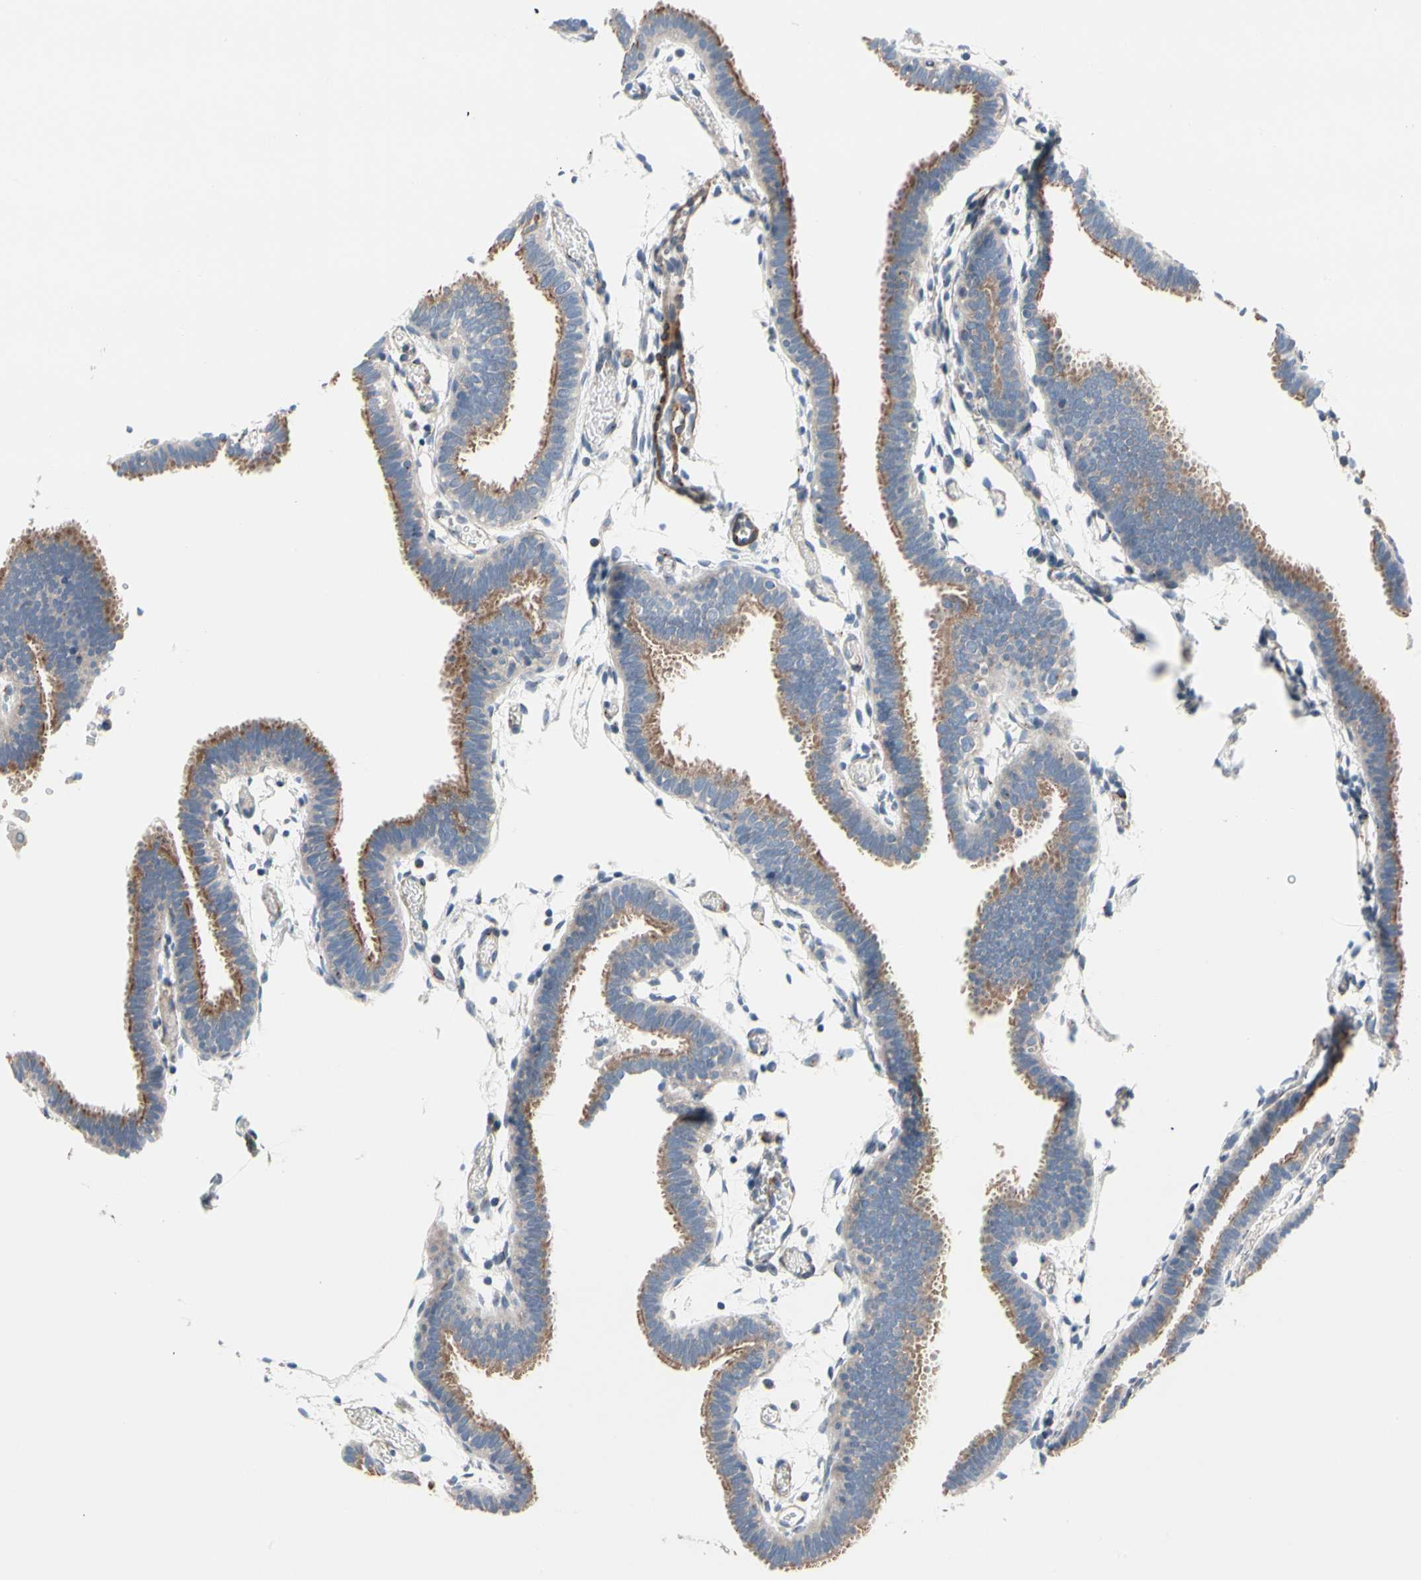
{"staining": {"intensity": "moderate", "quantity": ">75%", "location": "cytoplasmic/membranous"}, "tissue": "fallopian tube", "cell_type": "Glandular cells", "image_type": "normal", "snomed": [{"axis": "morphology", "description": "Normal tissue, NOS"}, {"axis": "topography", "description": "Fallopian tube"}], "caption": "IHC micrograph of unremarkable fallopian tube: fallopian tube stained using immunohistochemistry shows medium levels of moderate protein expression localized specifically in the cytoplasmic/membranous of glandular cells, appearing as a cytoplasmic/membranous brown color.", "gene": "PRKAR2B", "patient": {"sex": "female", "age": 29}}